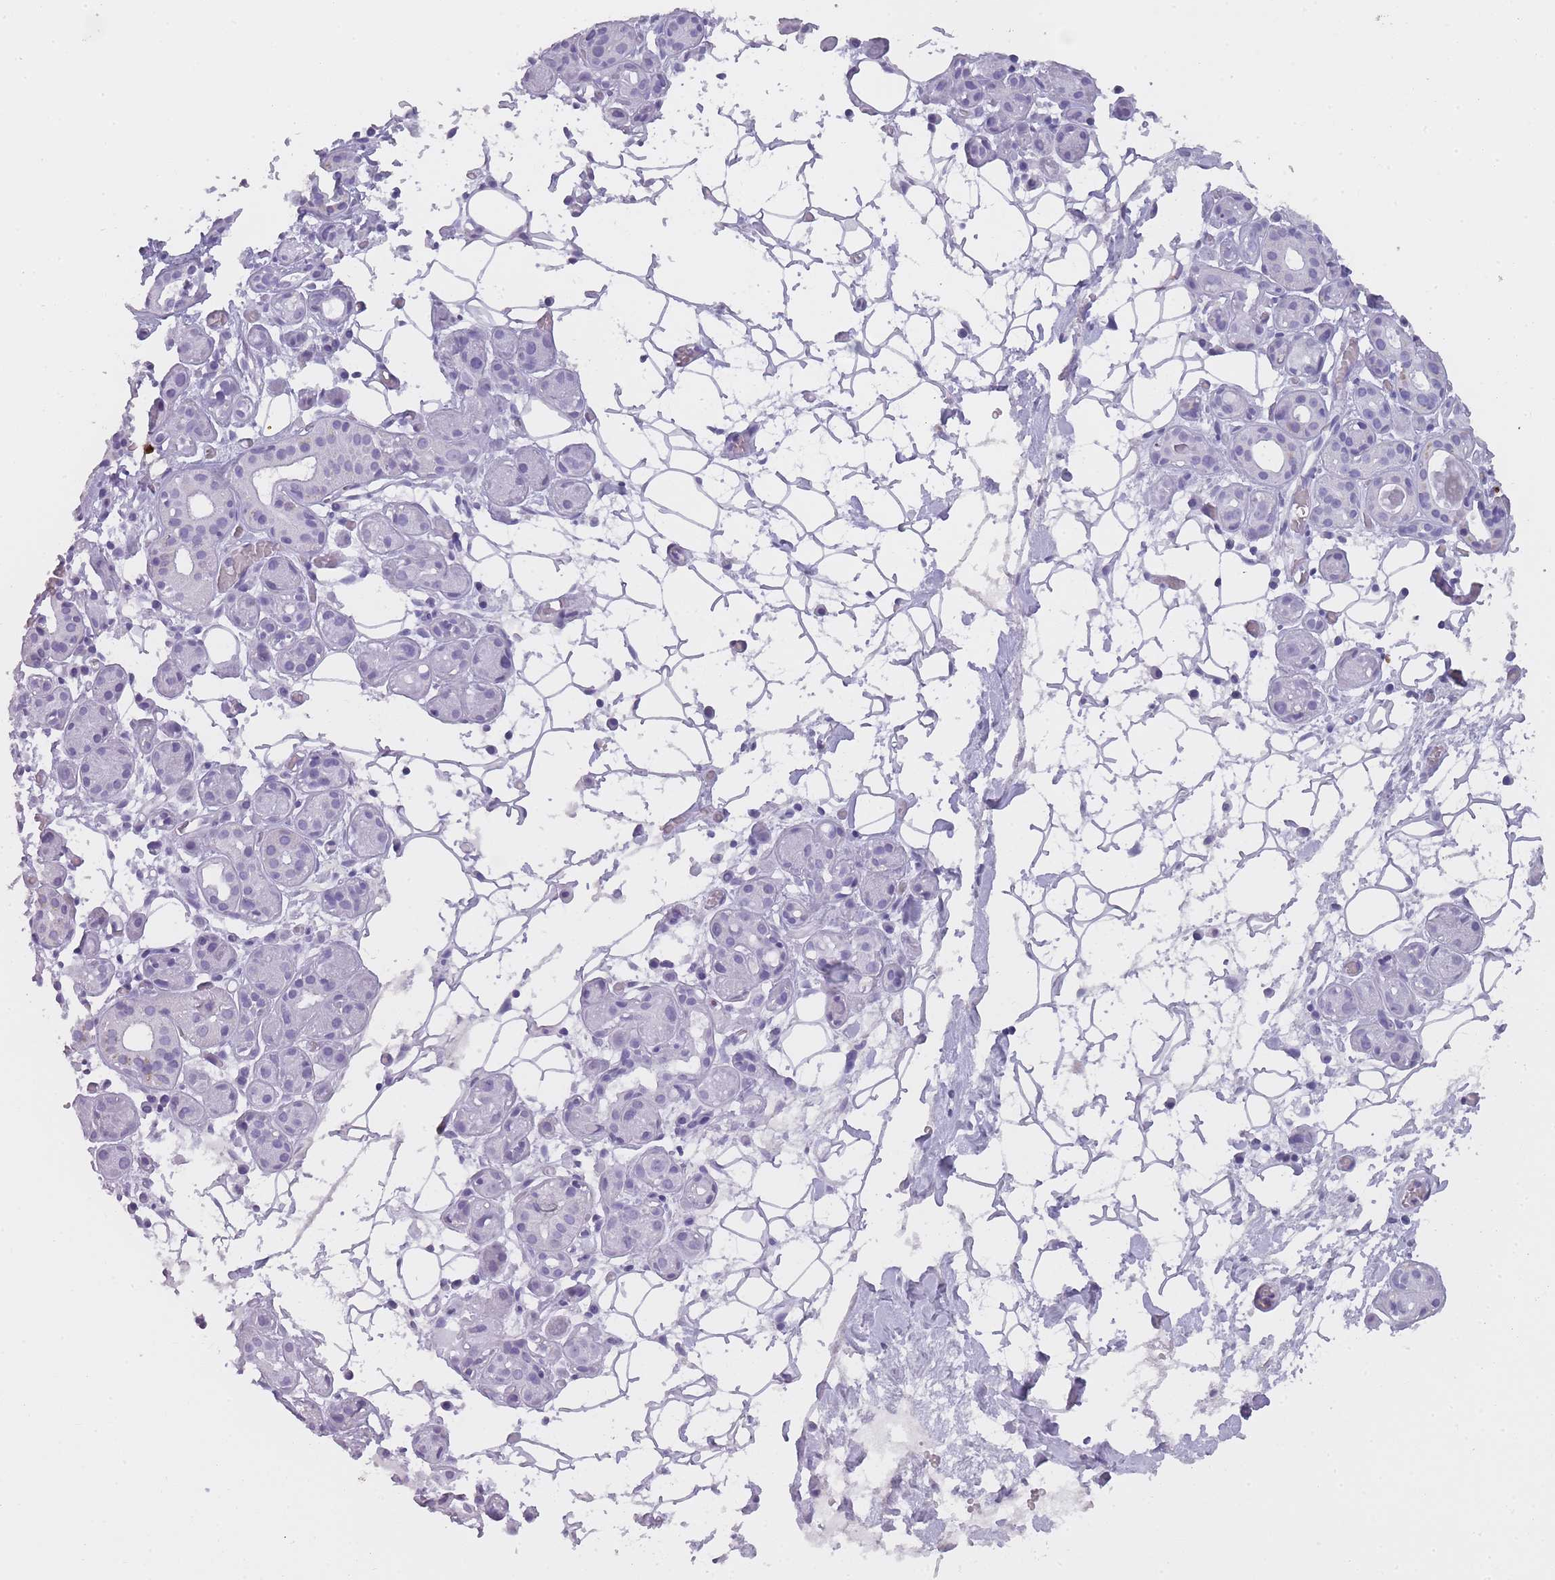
{"staining": {"intensity": "negative", "quantity": "none", "location": "none"}, "tissue": "salivary gland", "cell_type": "Glandular cells", "image_type": "normal", "snomed": [{"axis": "morphology", "description": "Normal tissue, NOS"}, {"axis": "topography", "description": "Salivary gland"}], "caption": "Unremarkable salivary gland was stained to show a protein in brown. There is no significant expression in glandular cells. Brightfield microscopy of IHC stained with DAB (brown) and hematoxylin (blue), captured at high magnification.", "gene": "TCP11X1", "patient": {"sex": "male", "age": 82}}